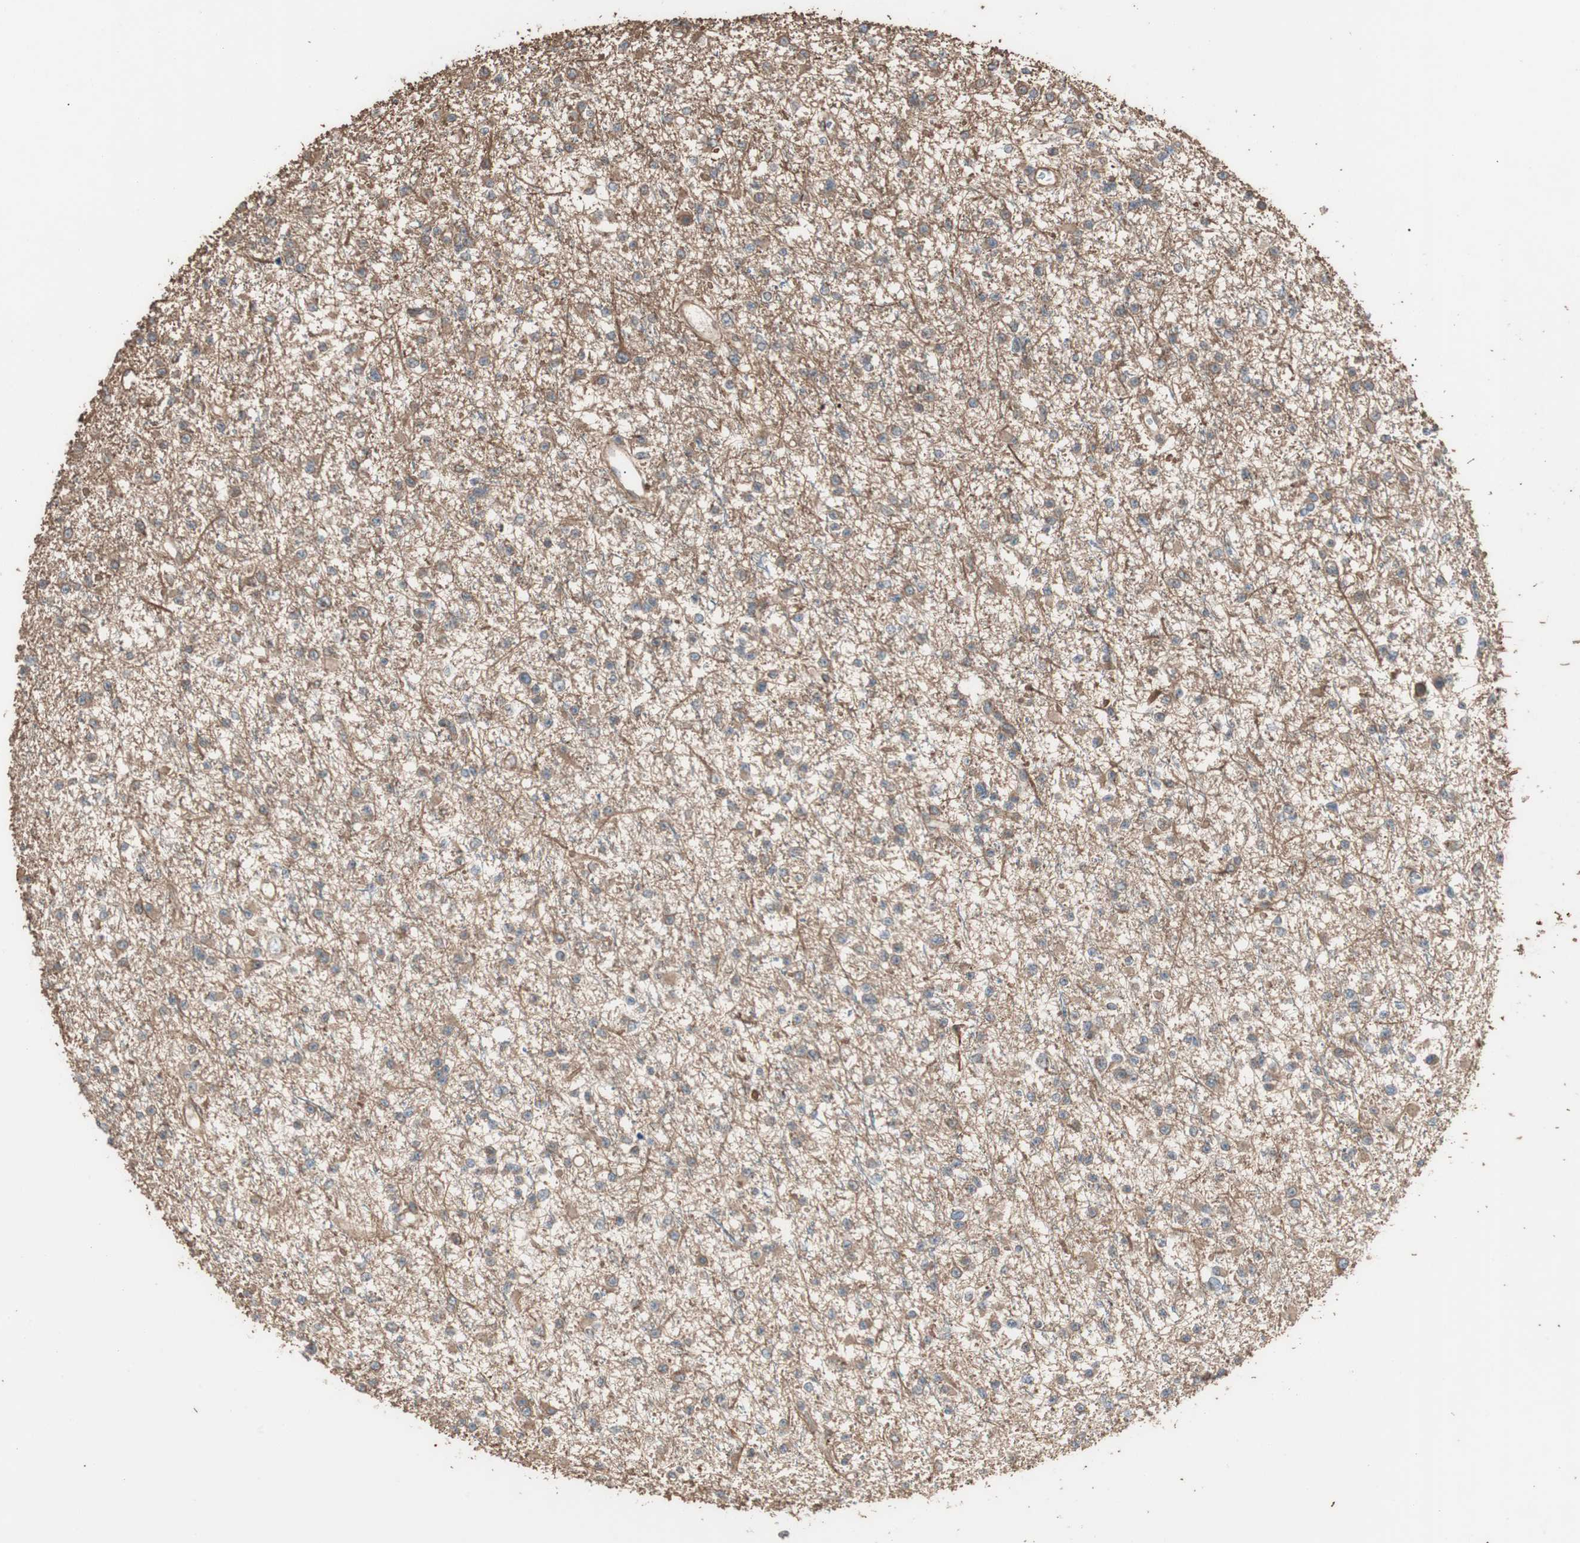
{"staining": {"intensity": "moderate", "quantity": "25%-75%", "location": "cytoplasmic/membranous"}, "tissue": "glioma", "cell_type": "Tumor cells", "image_type": "cancer", "snomed": [{"axis": "morphology", "description": "Glioma, malignant, Low grade"}, {"axis": "topography", "description": "Brain"}], "caption": "Protein expression analysis of human glioma reveals moderate cytoplasmic/membranous expression in approximately 25%-75% of tumor cells.", "gene": "LZTS1", "patient": {"sex": "female", "age": 22}}